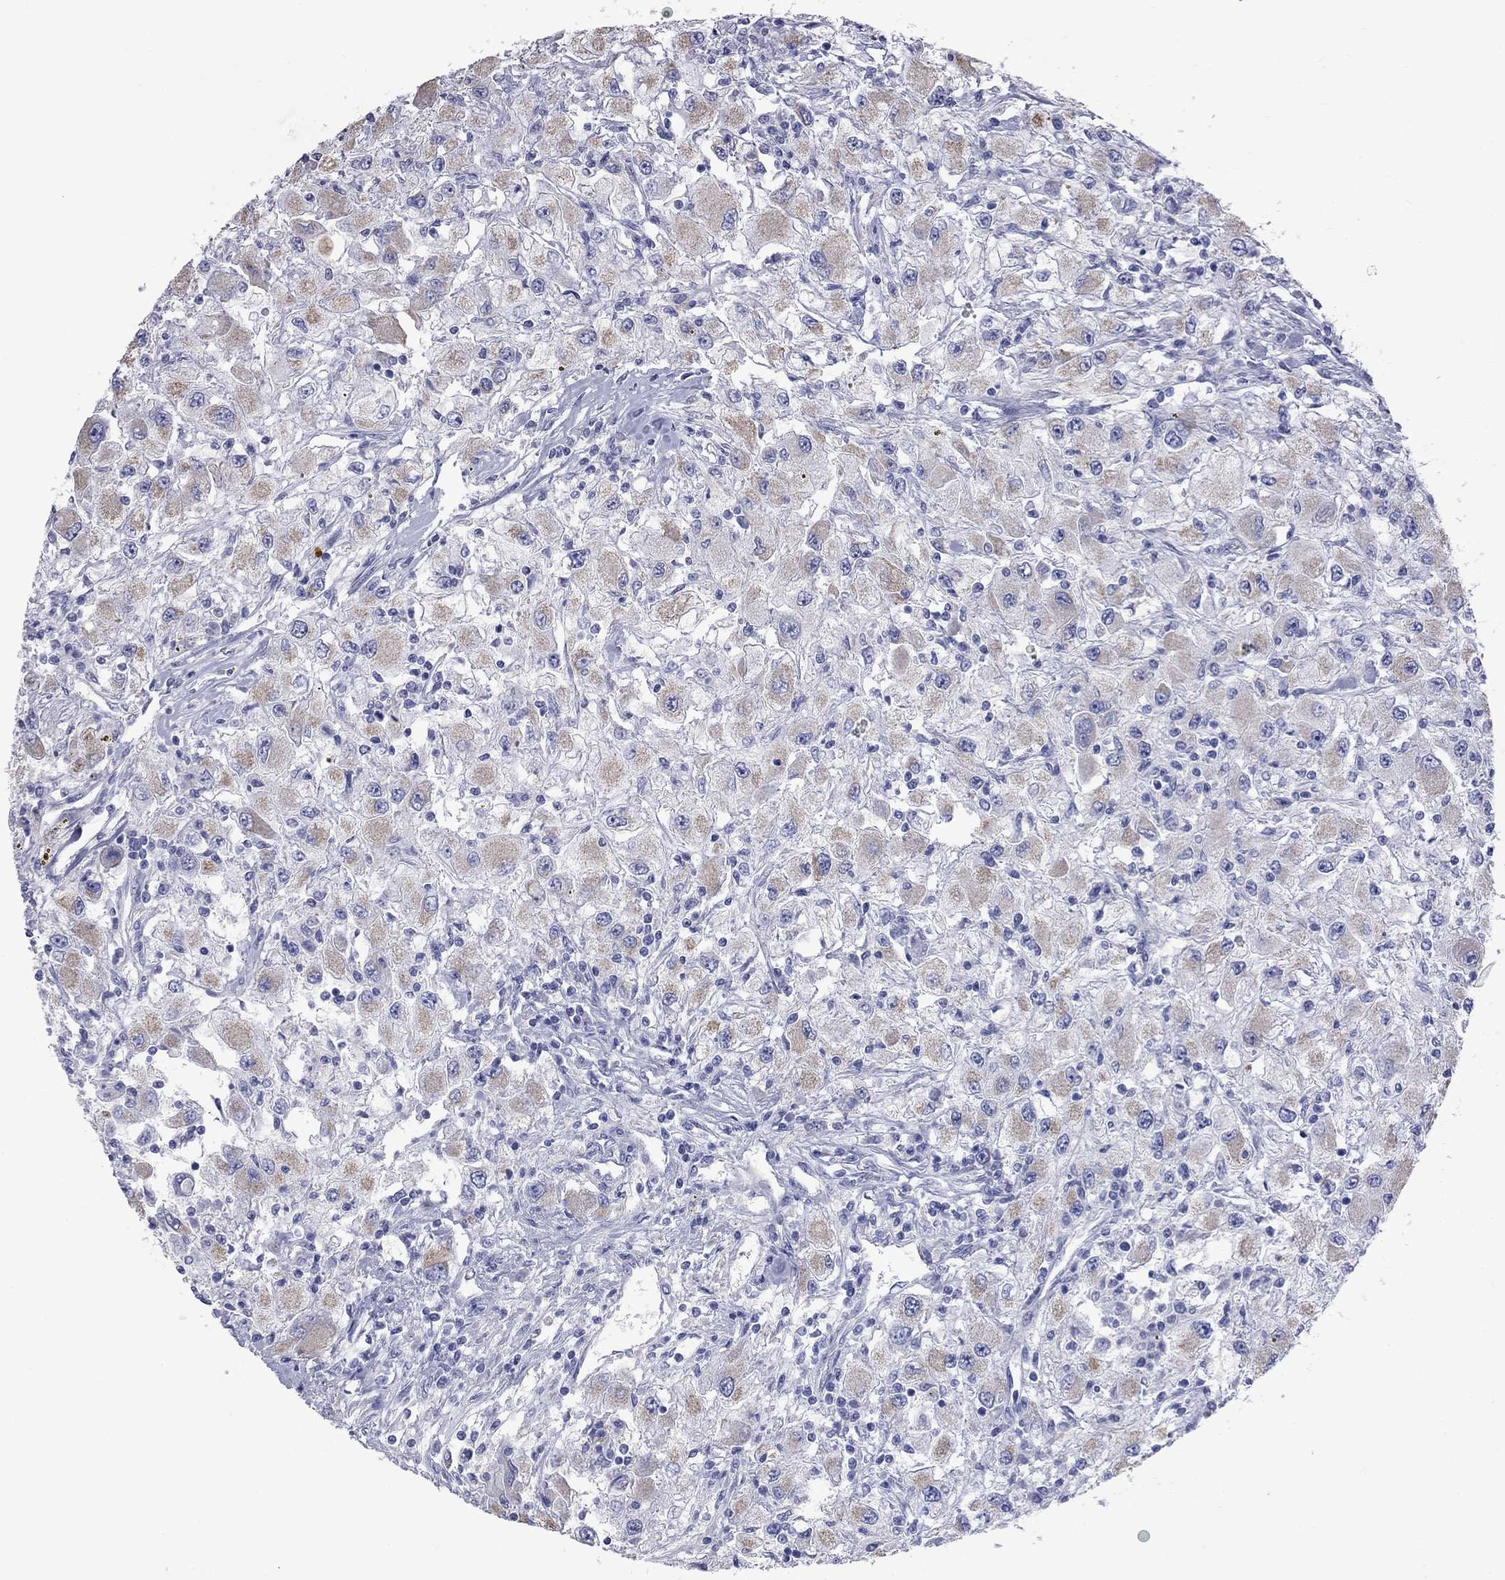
{"staining": {"intensity": "weak", "quantity": ">75%", "location": "cytoplasmic/membranous"}, "tissue": "renal cancer", "cell_type": "Tumor cells", "image_type": "cancer", "snomed": [{"axis": "morphology", "description": "Adenocarcinoma, NOS"}, {"axis": "topography", "description": "Kidney"}], "caption": "Human renal cancer stained with a protein marker shows weak staining in tumor cells.", "gene": "KCND2", "patient": {"sex": "female", "age": 67}}